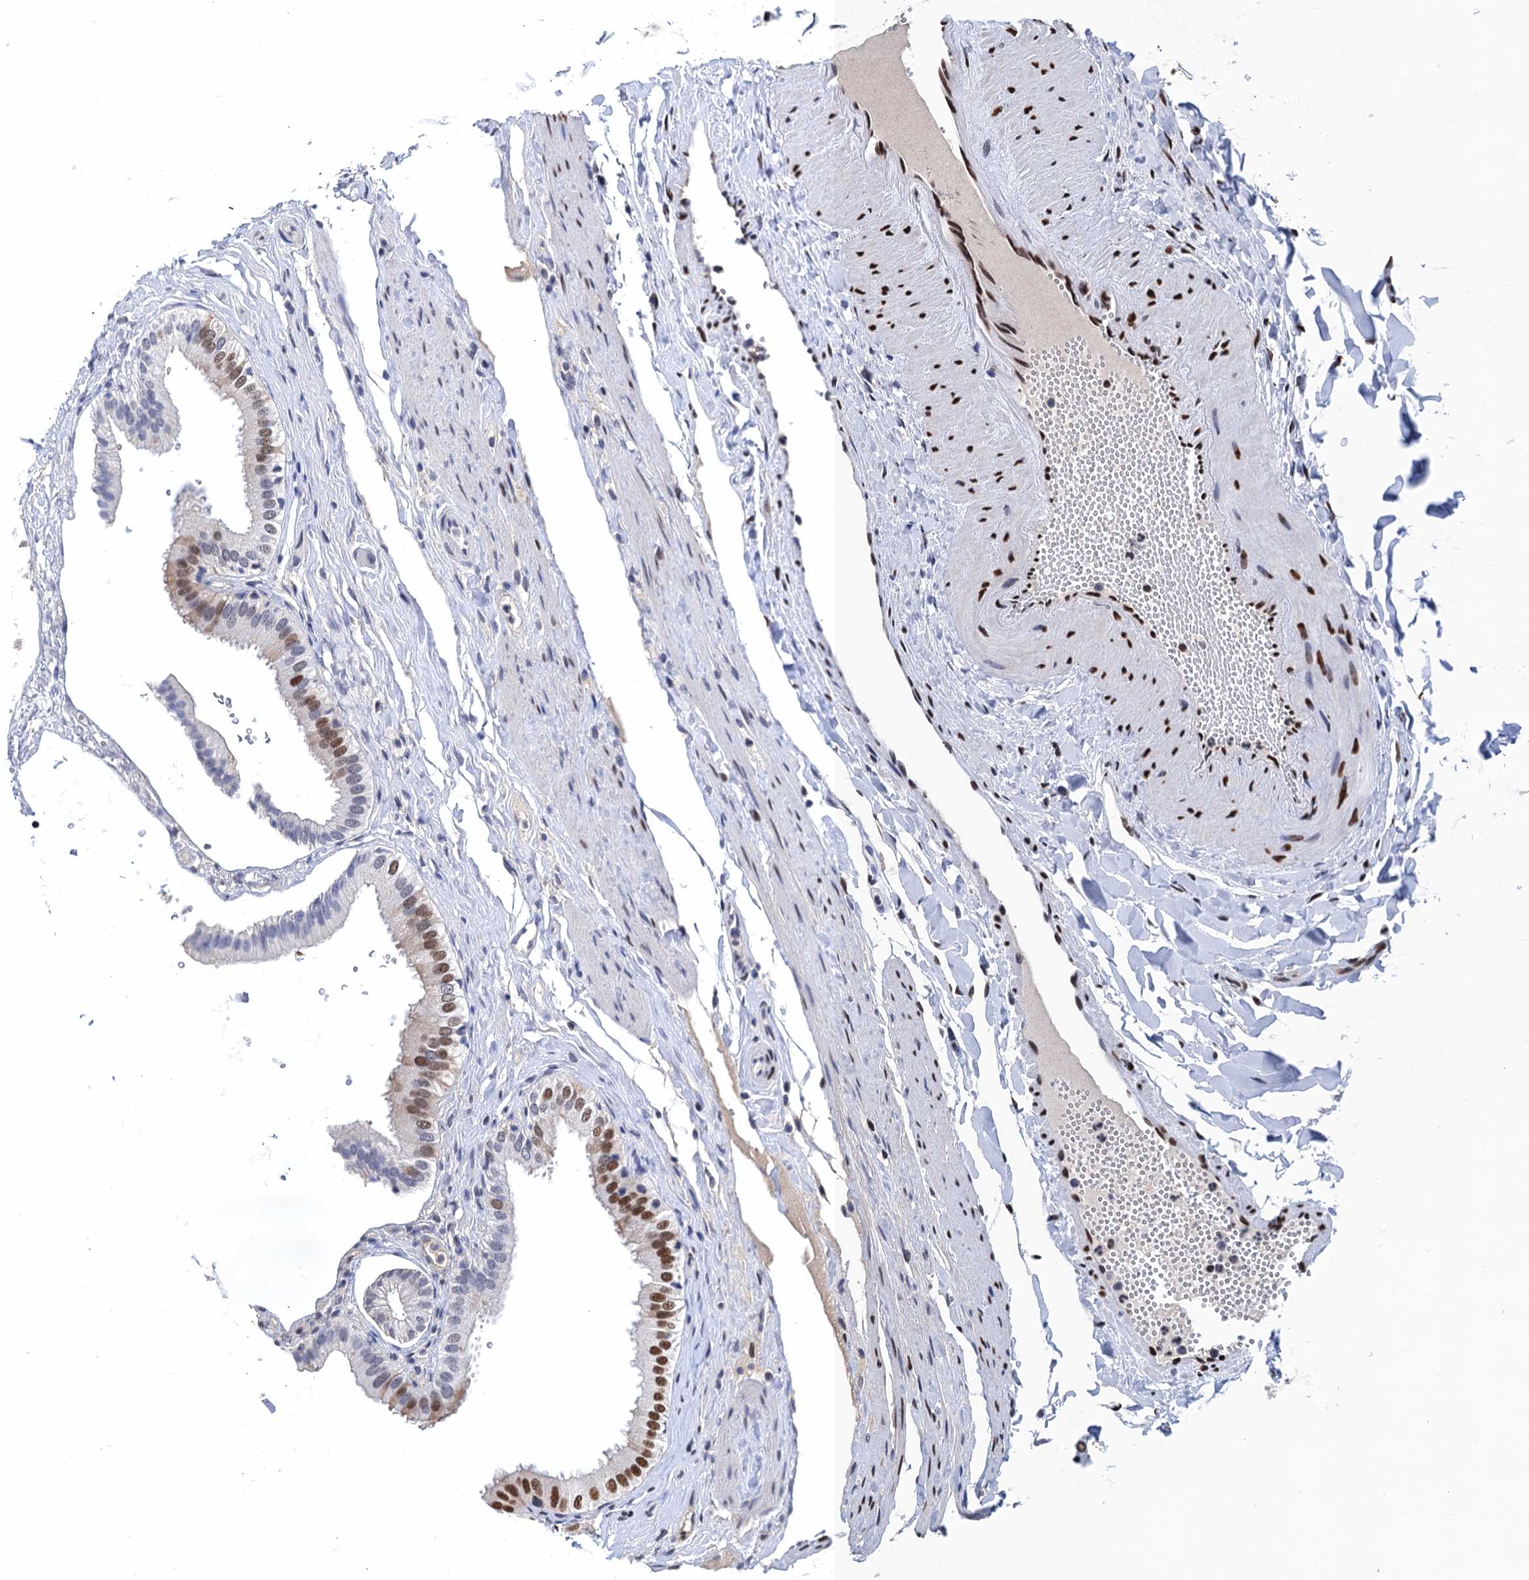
{"staining": {"intensity": "strong", "quantity": ">75%", "location": "nuclear"}, "tissue": "gallbladder", "cell_type": "Glandular cells", "image_type": "normal", "snomed": [{"axis": "morphology", "description": "Normal tissue, NOS"}, {"axis": "topography", "description": "Gallbladder"}], "caption": "An immunohistochemistry image of unremarkable tissue is shown. Protein staining in brown labels strong nuclear positivity in gallbladder within glandular cells.", "gene": "UBA2", "patient": {"sex": "female", "age": 61}}